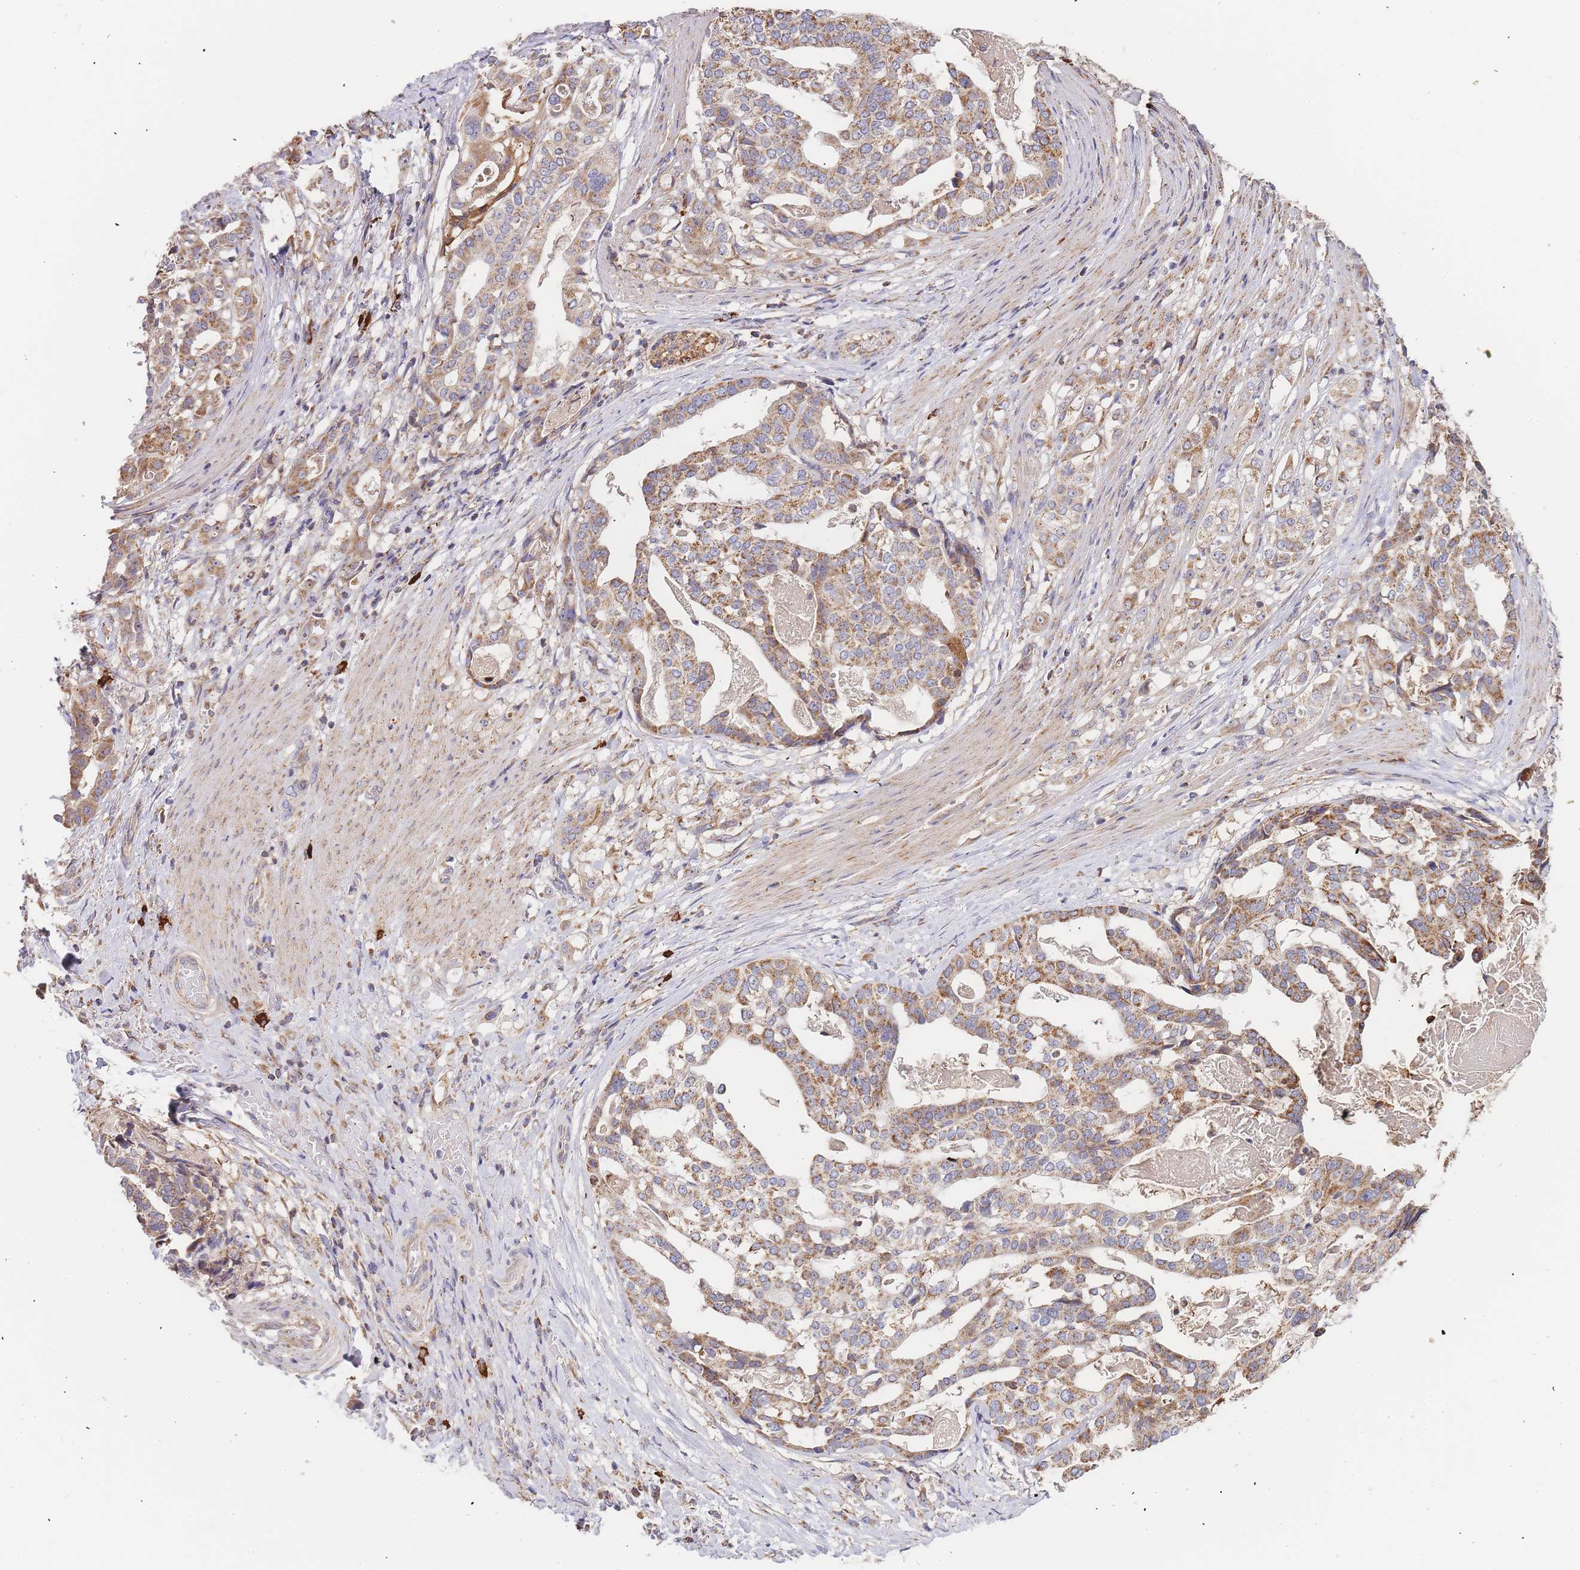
{"staining": {"intensity": "moderate", "quantity": ">75%", "location": "cytoplasmic/membranous"}, "tissue": "stomach cancer", "cell_type": "Tumor cells", "image_type": "cancer", "snomed": [{"axis": "morphology", "description": "Adenocarcinoma, NOS"}, {"axis": "topography", "description": "Stomach"}], "caption": "Immunohistochemical staining of stomach adenocarcinoma reveals medium levels of moderate cytoplasmic/membranous staining in about >75% of tumor cells.", "gene": "ADCY9", "patient": {"sex": "male", "age": 48}}